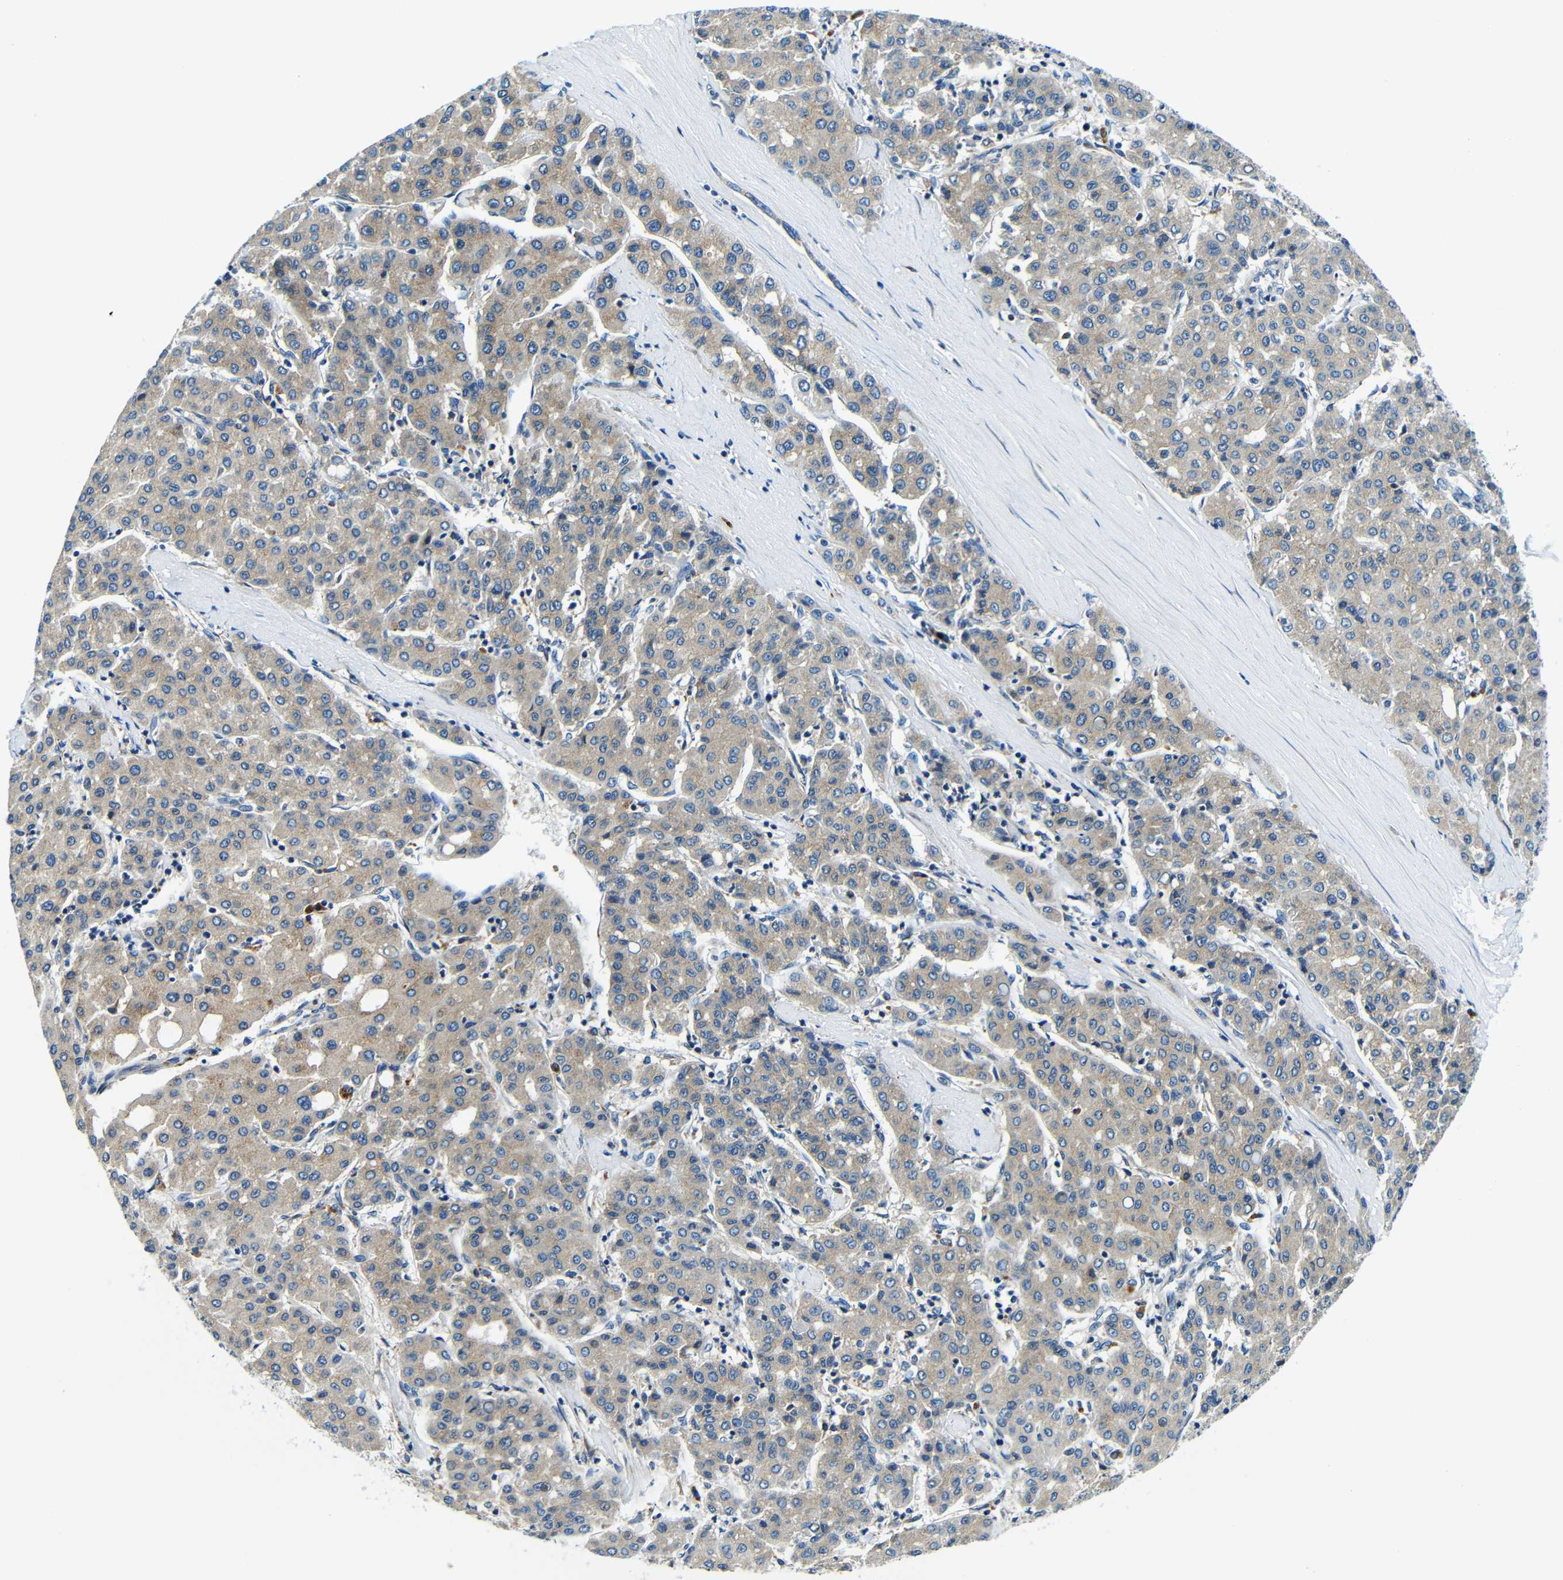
{"staining": {"intensity": "weak", "quantity": ">75%", "location": "cytoplasmic/membranous"}, "tissue": "liver cancer", "cell_type": "Tumor cells", "image_type": "cancer", "snomed": [{"axis": "morphology", "description": "Carcinoma, Hepatocellular, NOS"}, {"axis": "topography", "description": "Liver"}], "caption": "Liver hepatocellular carcinoma stained with a brown dye demonstrates weak cytoplasmic/membranous positive staining in about >75% of tumor cells.", "gene": "USO1", "patient": {"sex": "male", "age": 65}}